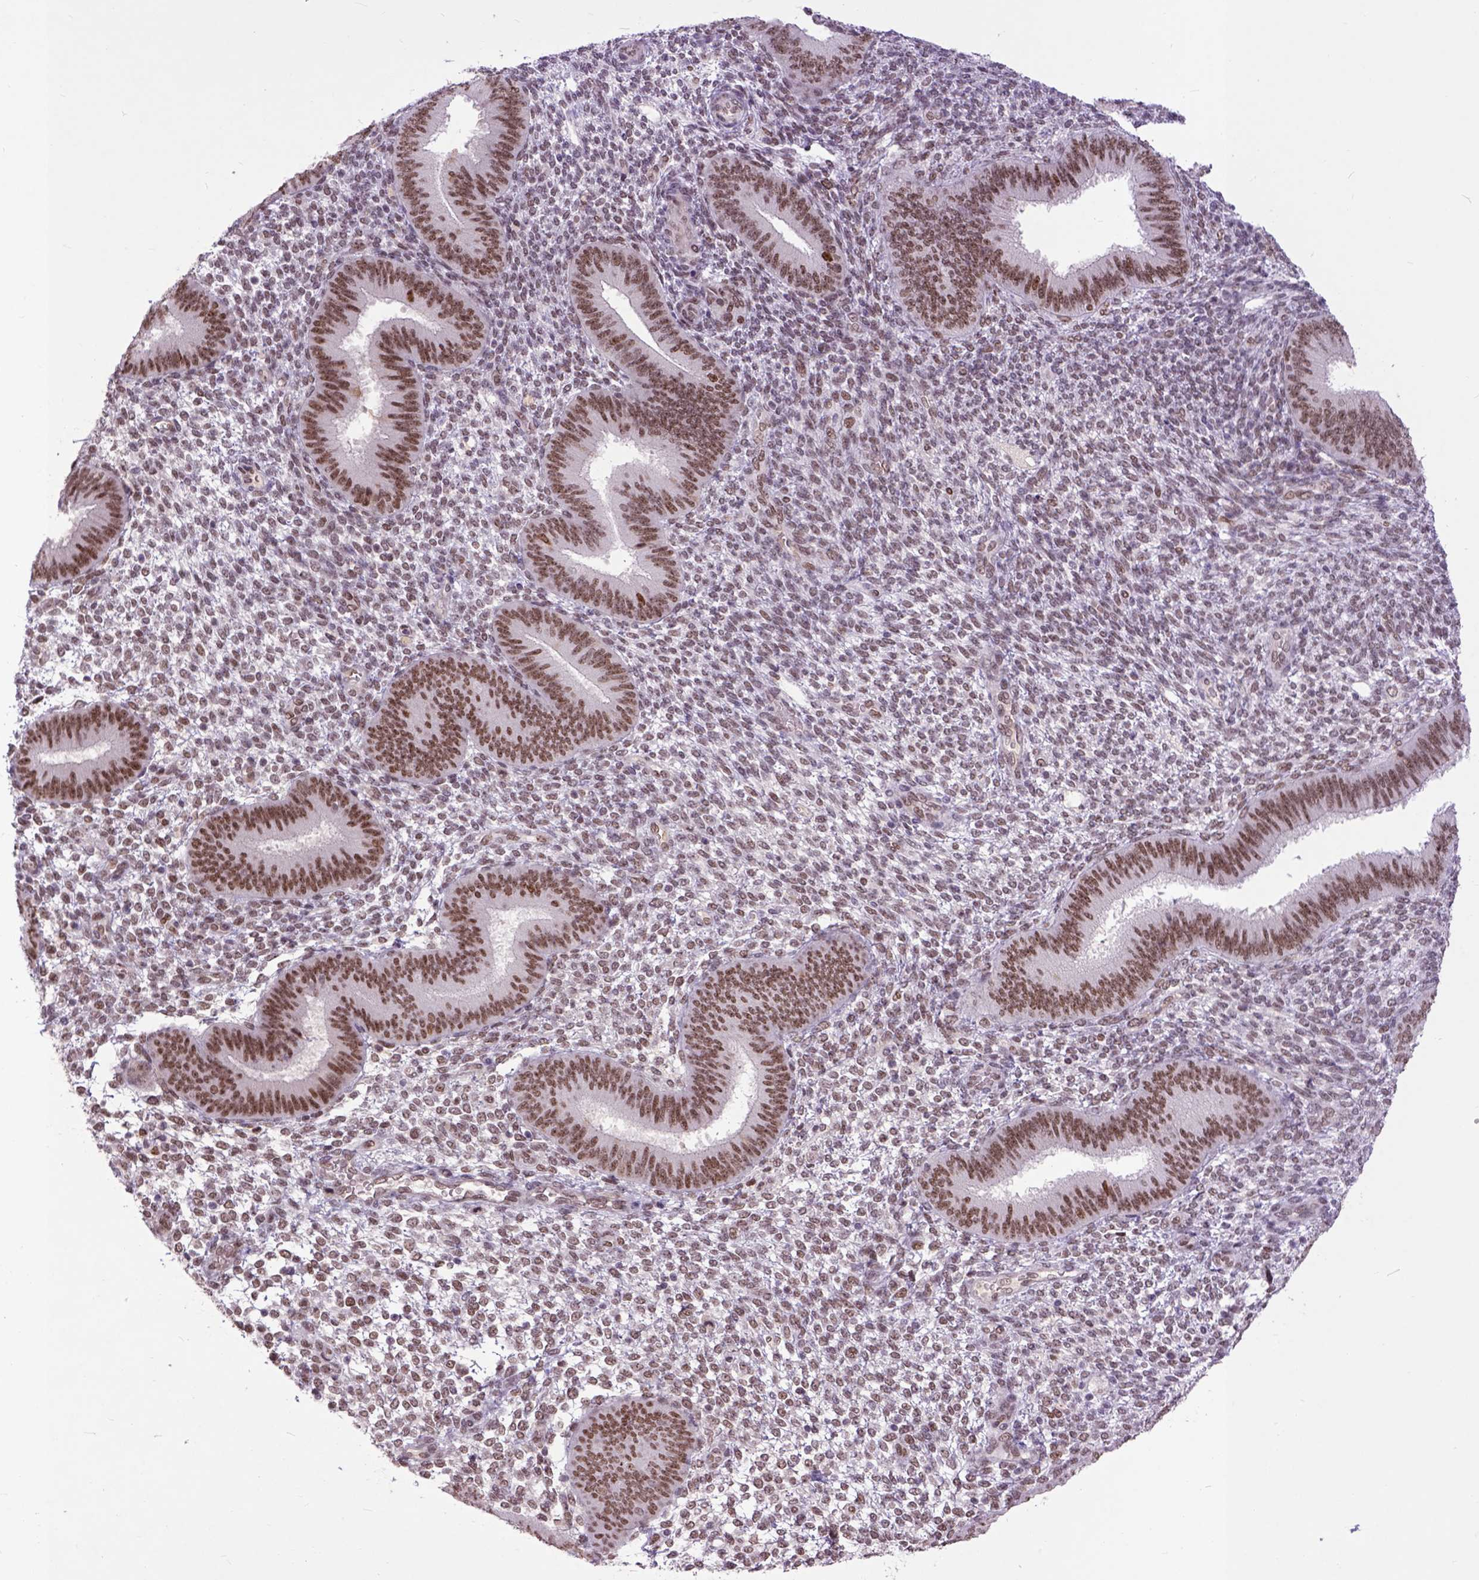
{"staining": {"intensity": "weak", "quantity": "25%-75%", "location": "nuclear"}, "tissue": "endometrium", "cell_type": "Cells in endometrial stroma", "image_type": "normal", "snomed": [{"axis": "morphology", "description": "Normal tissue, NOS"}, {"axis": "topography", "description": "Endometrium"}], "caption": "Protein expression by immunohistochemistry (IHC) demonstrates weak nuclear positivity in approximately 25%-75% of cells in endometrial stroma in unremarkable endometrium.", "gene": "RCC2", "patient": {"sex": "female", "age": 39}}